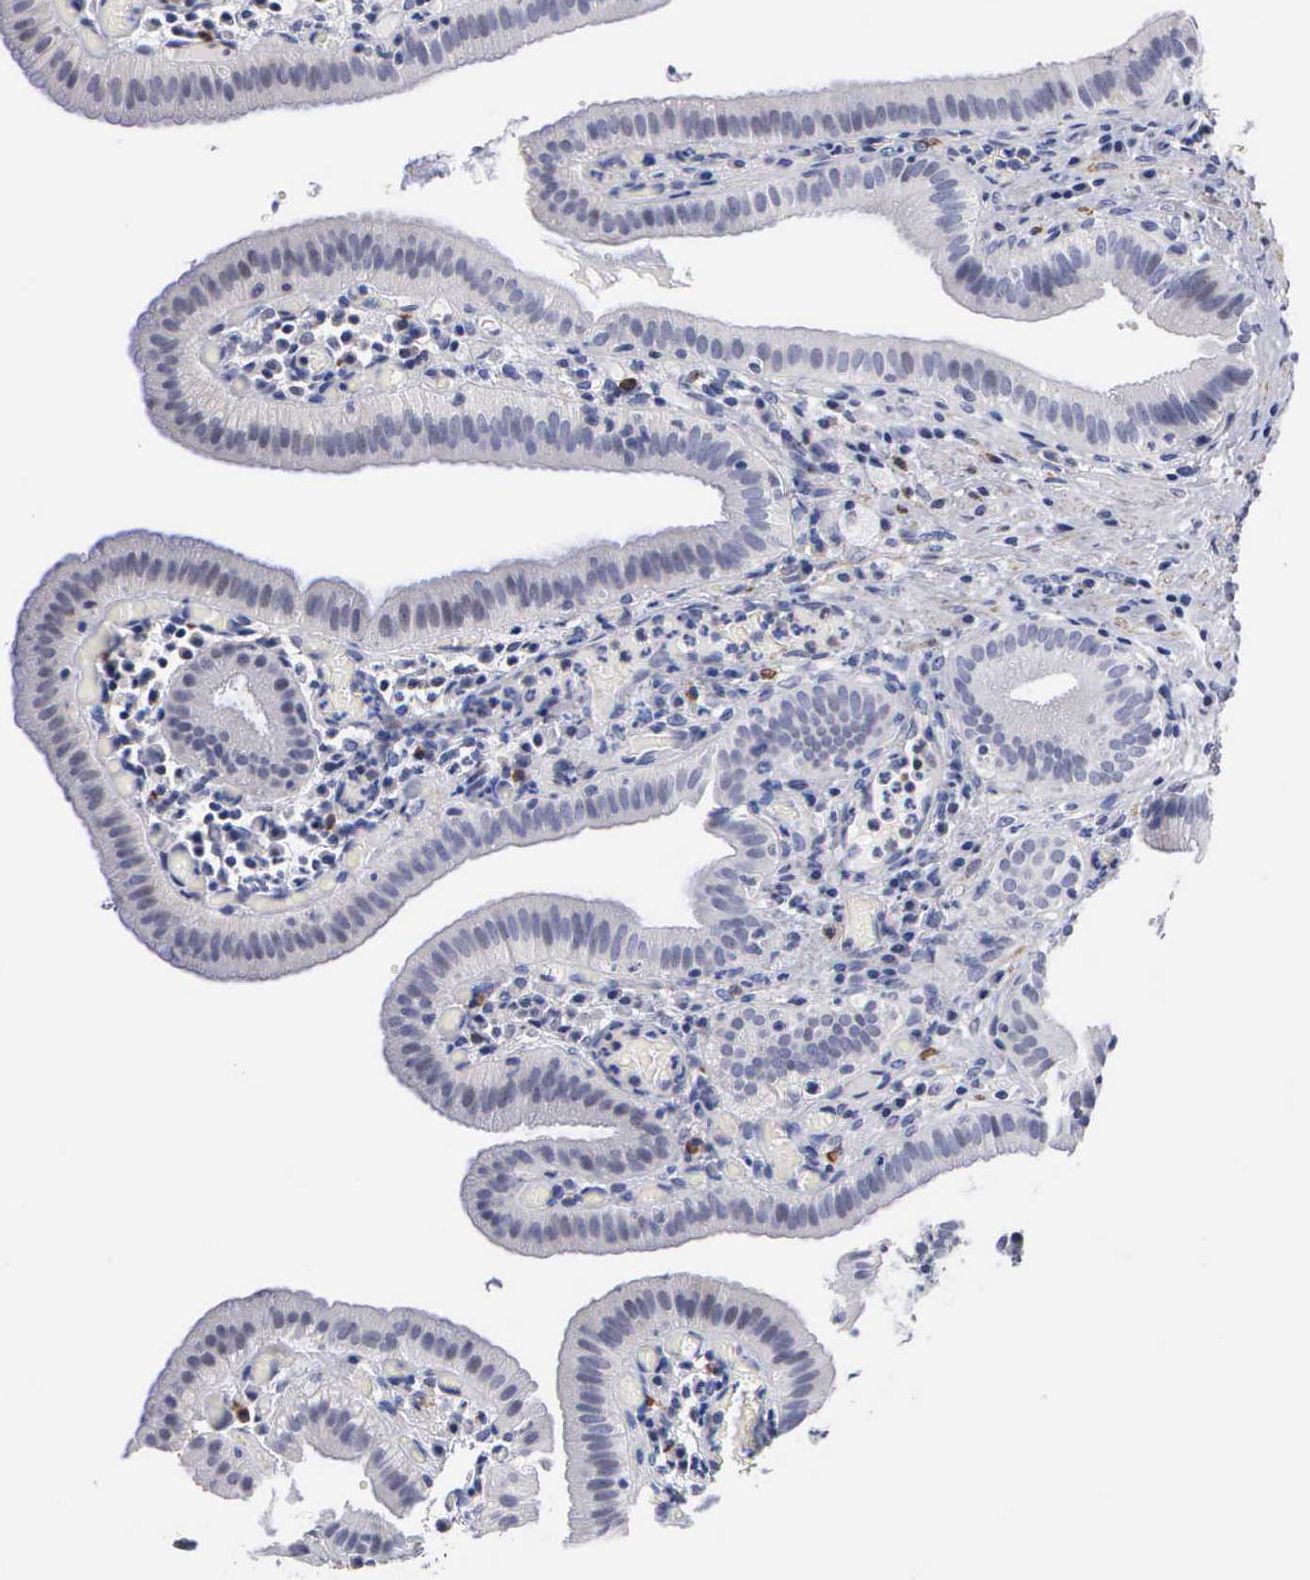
{"staining": {"intensity": "negative", "quantity": "none", "location": "none"}, "tissue": "gallbladder", "cell_type": "Glandular cells", "image_type": "normal", "snomed": [{"axis": "morphology", "description": "Normal tissue, NOS"}, {"axis": "topography", "description": "Gallbladder"}], "caption": "Unremarkable gallbladder was stained to show a protein in brown. There is no significant positivity in glandular cells.", "gene": "ELFN2", "patient": {"sex": "female", "age": 76}}